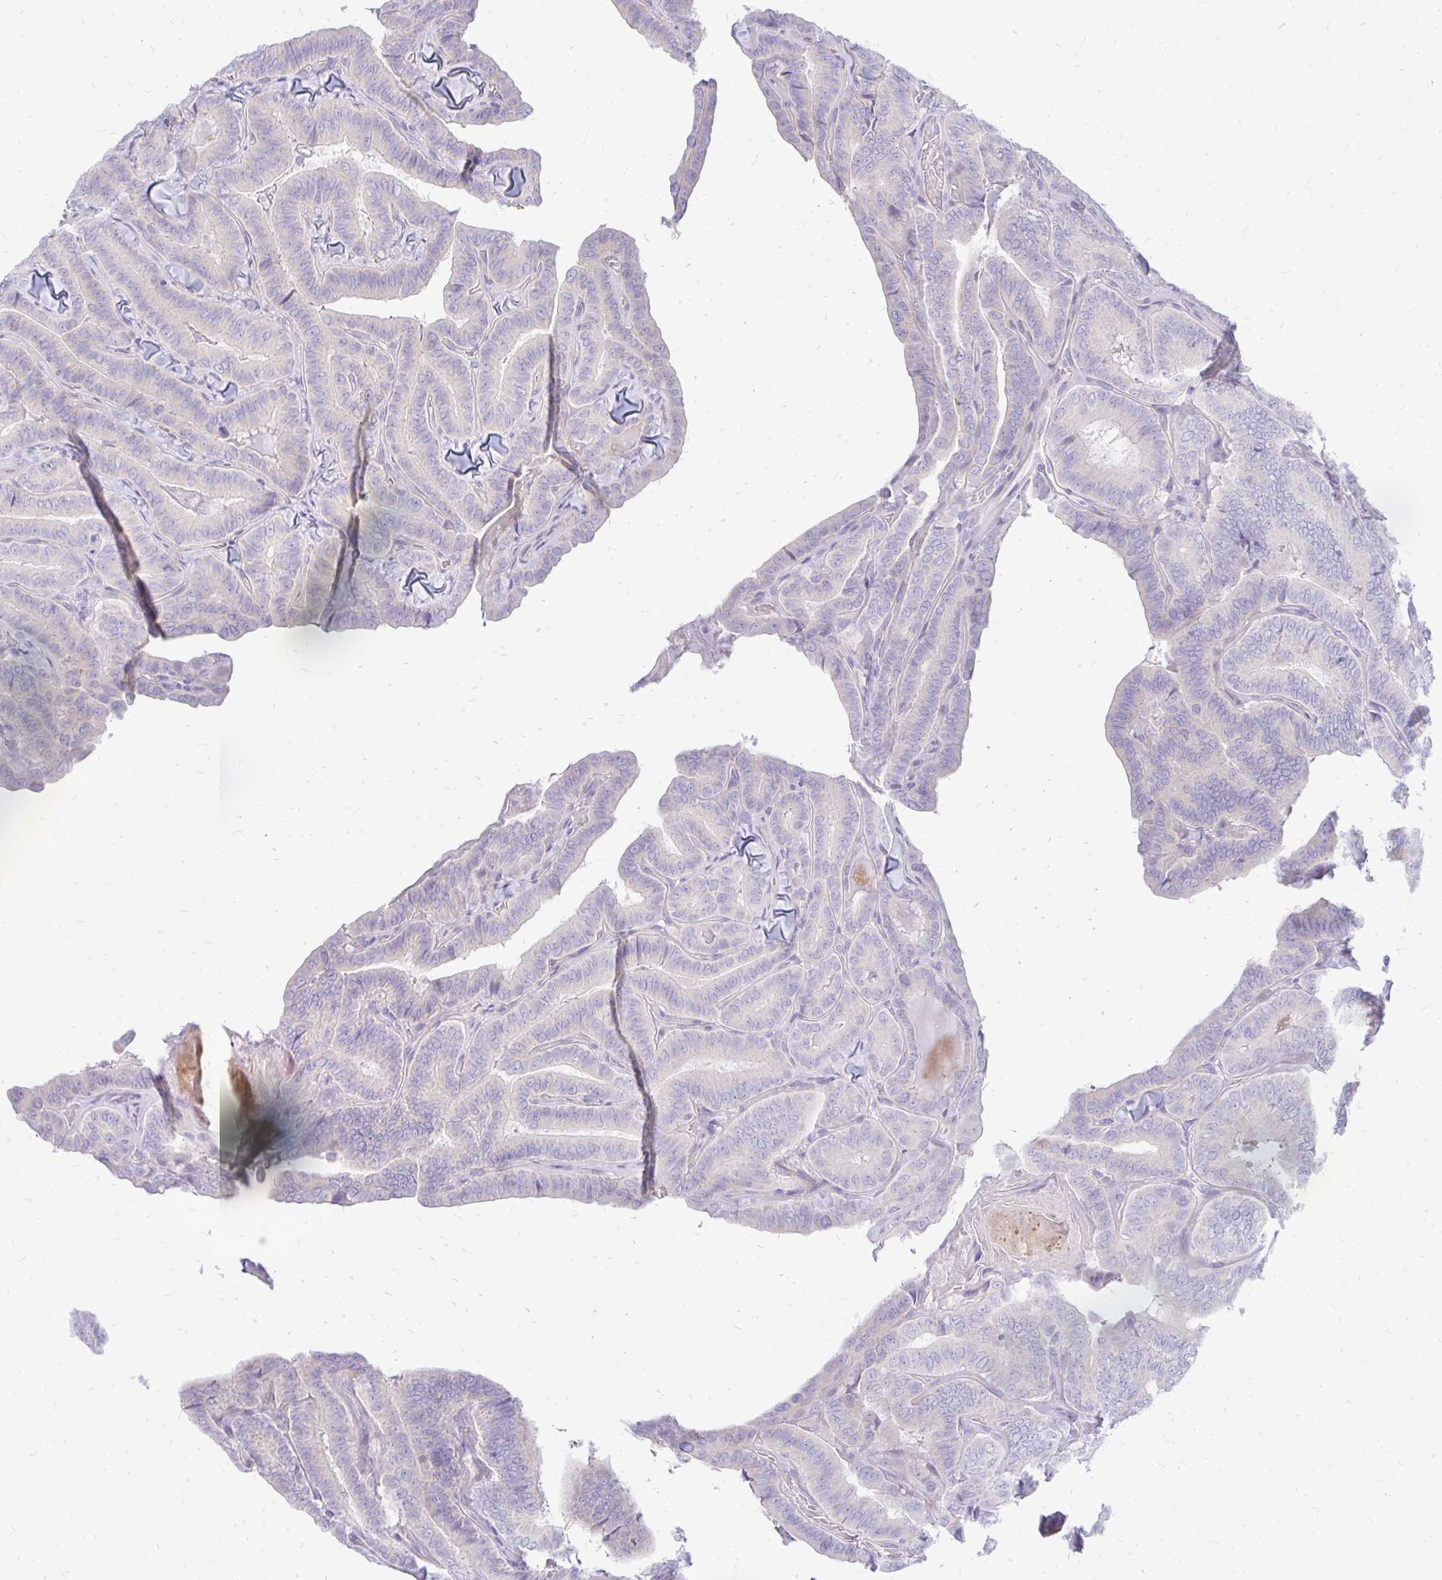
{"staining": {"intensity": "negative", "quantity": "none", "location": "none"}, "tissue": "thyroid cancer", "cell_type": "Tumor cells", "image_type": "cancer", "snomed": [{"axis": "morphology", "description": "Papillary adenocarcinoma, NOS"}, {"axis": "topography", "description": "Thyroid gland"}], "caption": "Immunohistochemistry (IHC) of thyroid cancer (papillary adenocarcinoma) shows no expression in tumor cells. Nuclei are stained in blue.", "gene": "TSPEAR", "patient": {"sex": "male", "age": 61}}